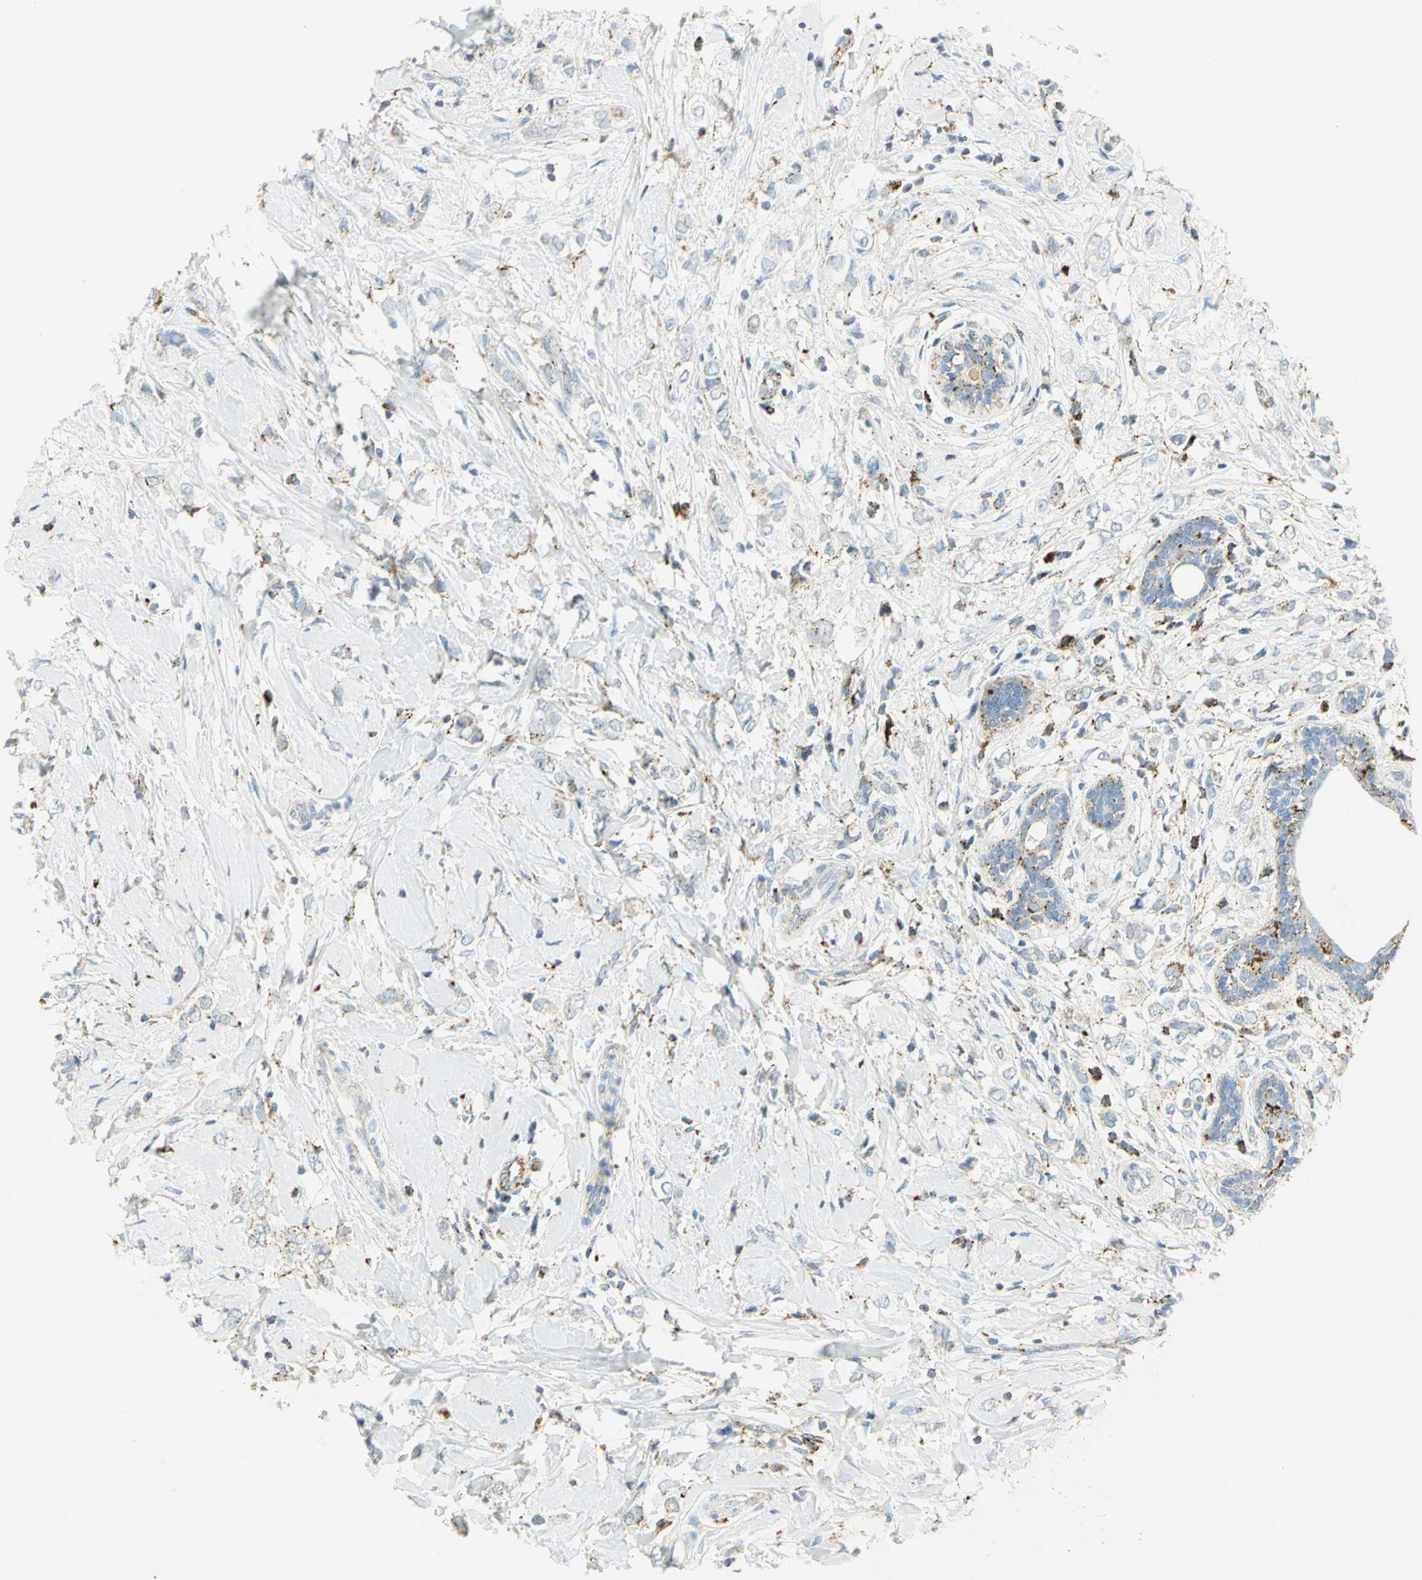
{"staining": {"intensity": "moderate", "quantity": "25%-75%", "location": "cytoplasmic/membranous"}, "tissue": "breast cancer", "cell_type": "Tumor cells", "image_type": "cancer", "snomed": [{"axis": "morphology", "description": "Normal tissue, NOS"}, {"axis": "morphology", "description": "Lobular carcinoma"}, {"axis": "topography", "description": "Breast"}], "caption": "Protein expression by IHC displays moderate cytoplasmic/membranous positivity in about 25%-75% of tumor cells in lobular carcinoma (breast).", "gene": "ARSA", "patient": {"sex": "female", "age": 47}}